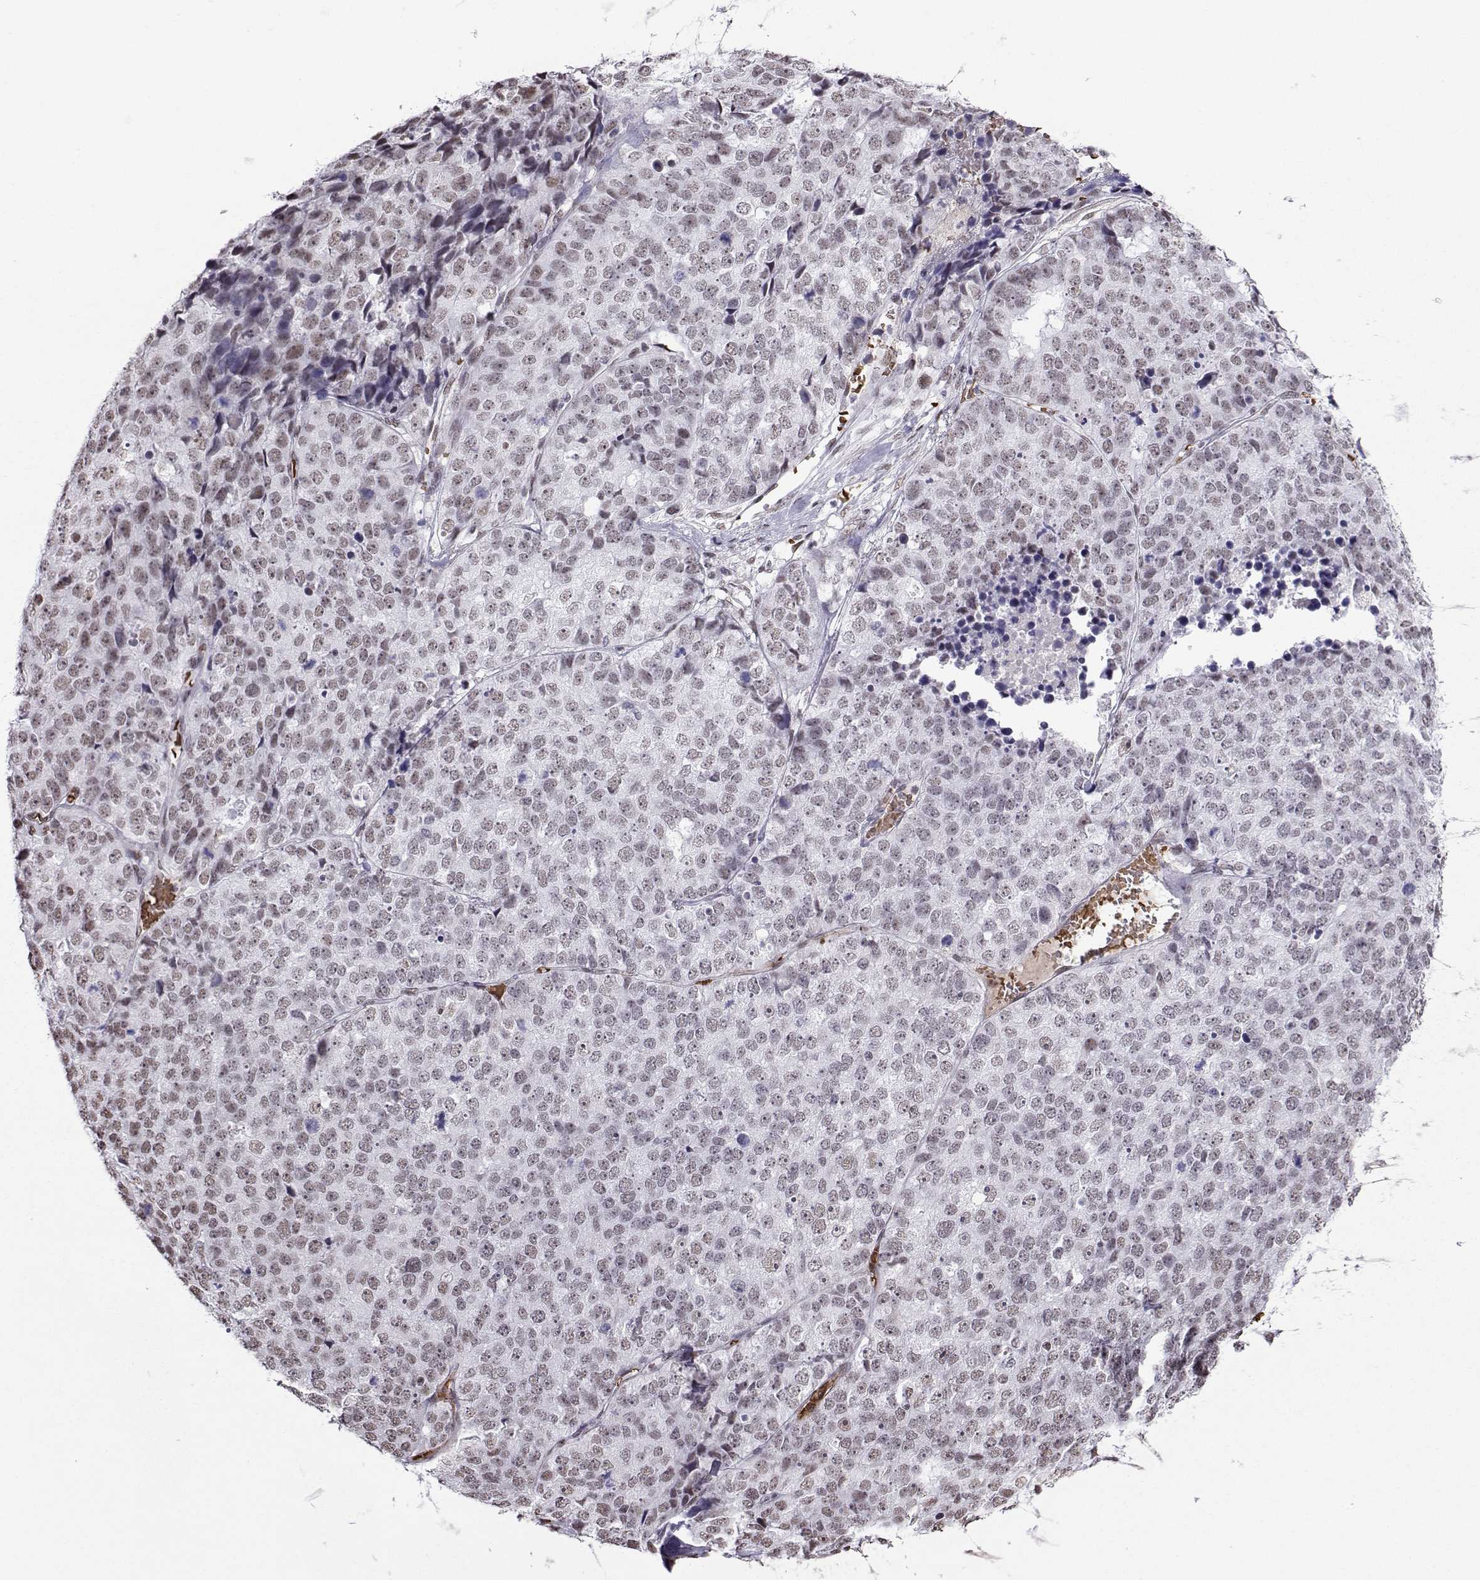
{"staining": {"intensity": "negative", "quantity": "none", "location": "none"}, "tissue": "stomach cancer", "cell_type": "Tumor cells", "image_type": "cancer", "snomed": [{"axis": "morphology", "description": "Adenocarcinoma, NOS"}, {"axis": "topography", "description": "Stomach"}], "caption": "The histopathology image shows no staining of tumor cells in adenocarcinoma (stomach).", "gene": "CCNK", "patient": {"sex": "male", "age": 69}}